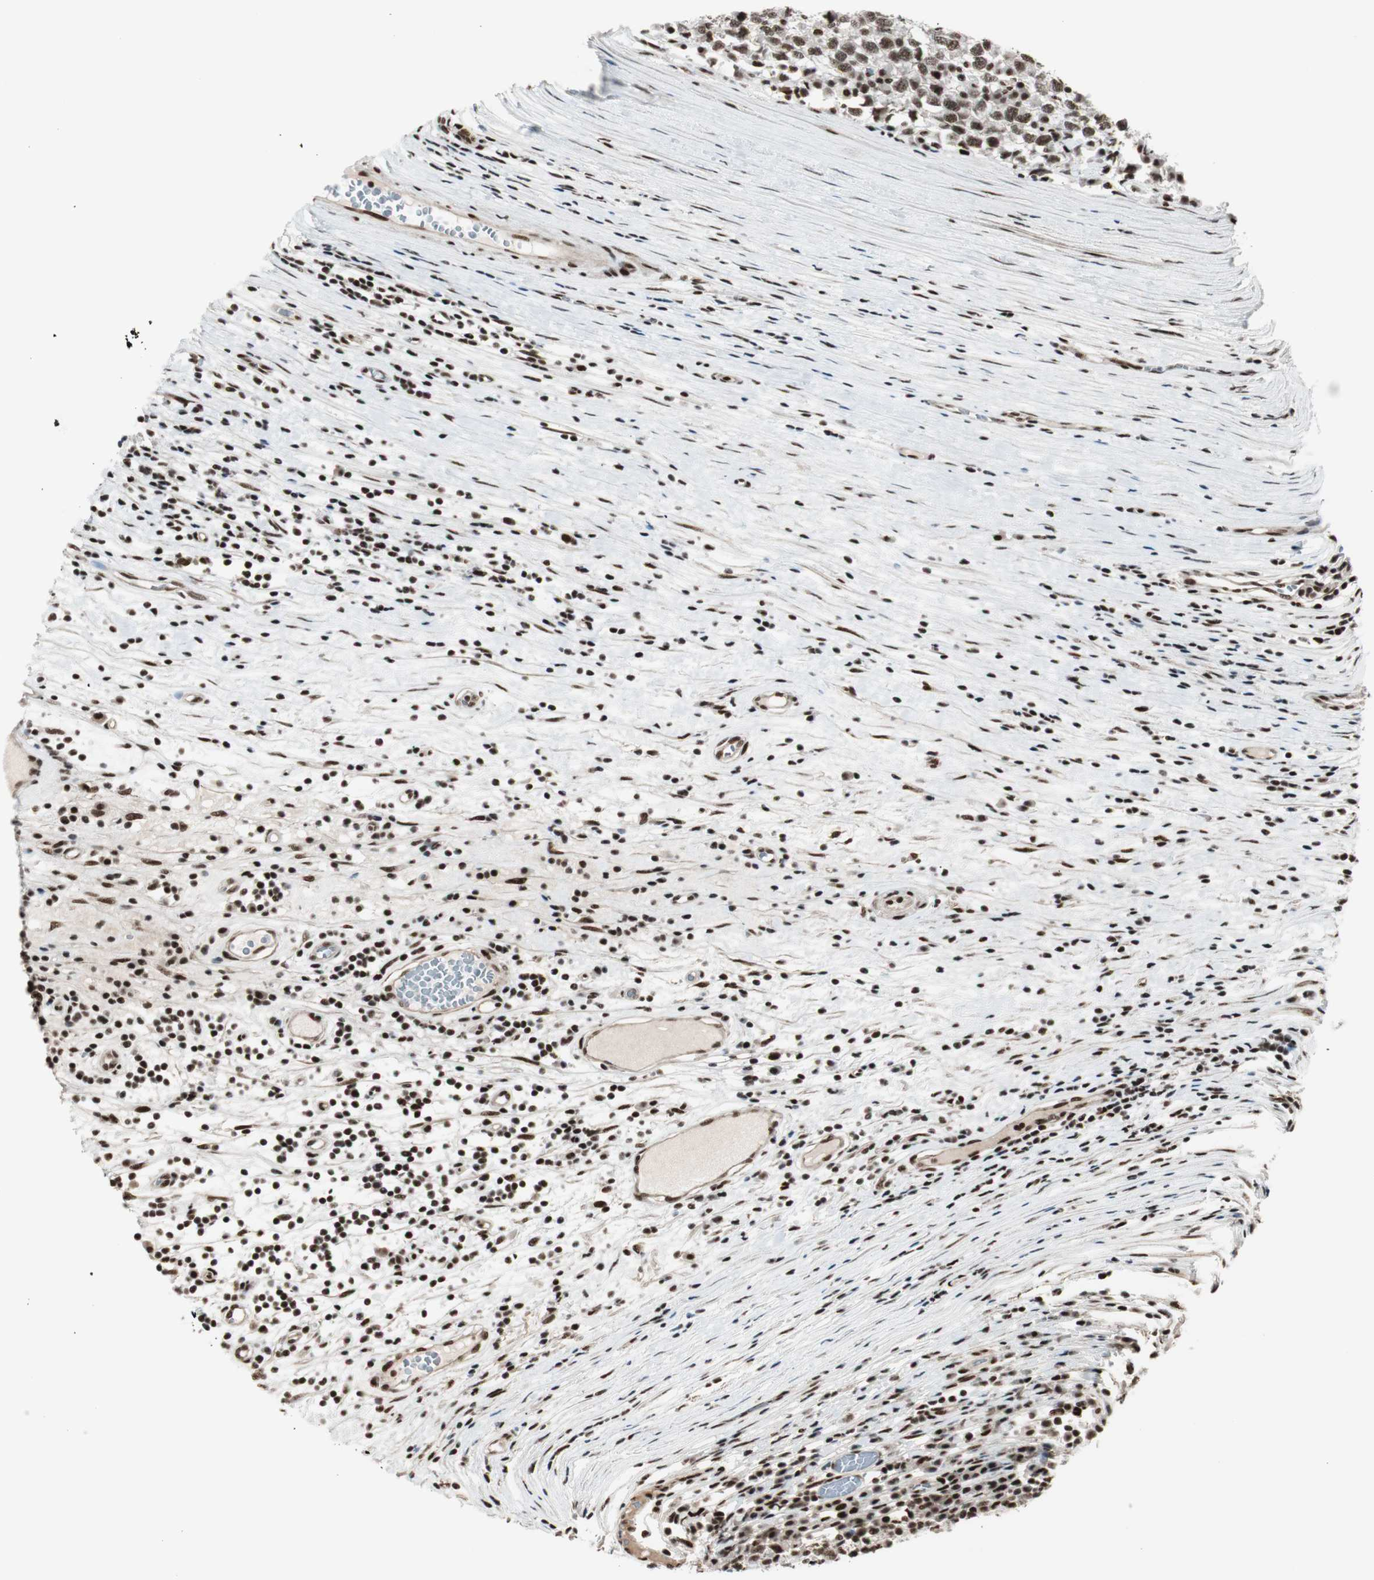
{"staining": {"intensity": "strong", "quantity": ">75%", "location": "nuclear"}, "tissue": "testis cancer", "cell_type": "Tumor cells", "image_type": "cancer", "snomed": [{"axis": "morphology", "description": "Seminoma, NOS"}, {"axis": "topography", "description": "Testis"}], "caption": "Testis seminoma stained for a protein (brown) displays strong nuclear positive expression in about >75% of tumor cells.", "gene": "HEXIM1", "patient": {"sex": "male", "age": 65}}